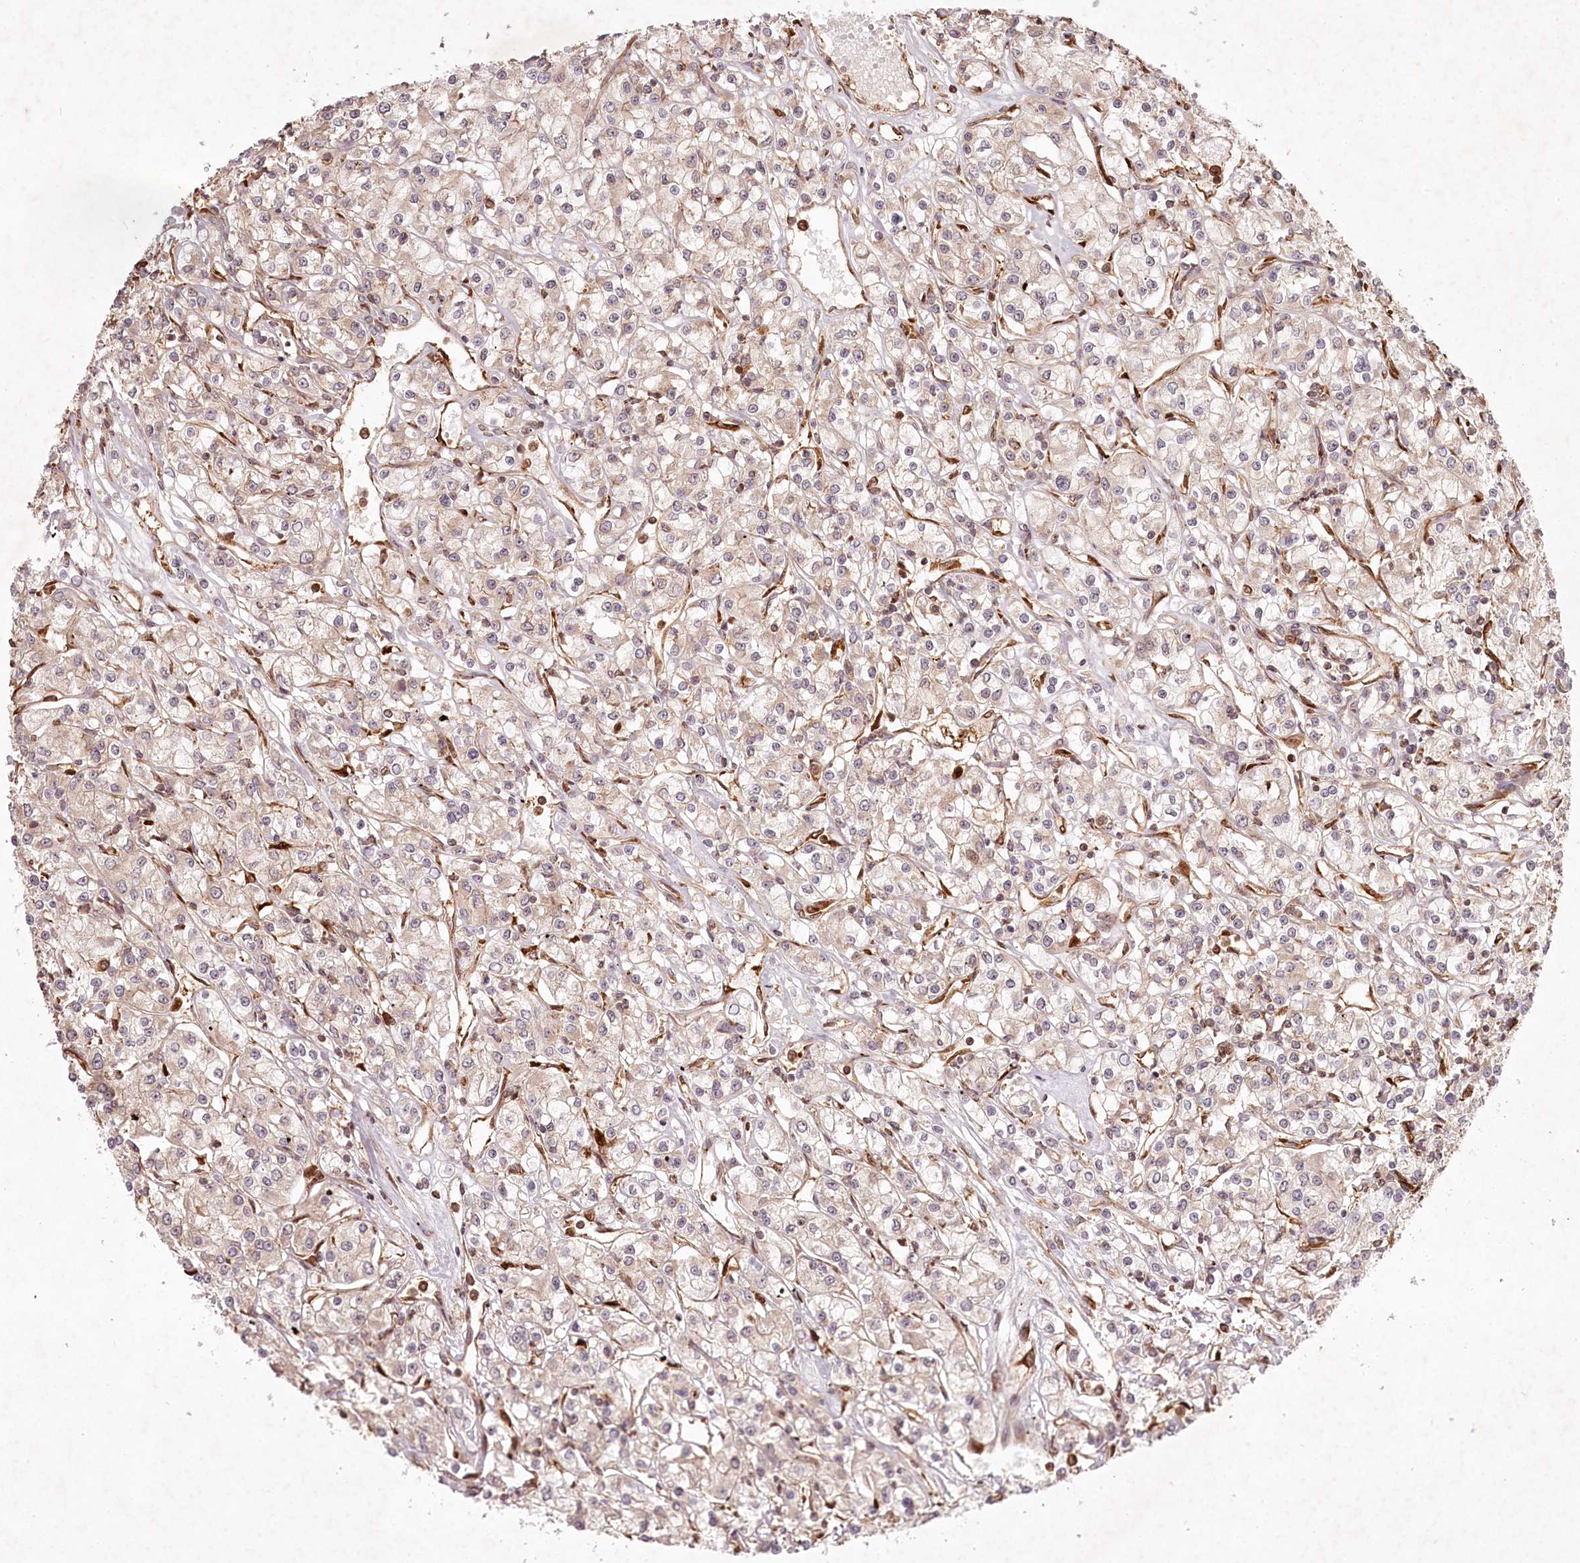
{"staining": {"intensity": "negative", "quantity": "none", "location": "none"}, "tissue": "renal cancer", "cell_type": "Tumor cells", "image_type": "cancer", "snomed": [{"axis": "morphology", "description": "Adenocarcinoma, NOS"}, {"axis": "topography", "description": "Kidney"}], "caption": "Renal cancer (adenocarcinoma) stained for a protein using IHC reveals no staining tumor cells.", "gene": "TMIE", "patient": {"sex": "female", "age": 59}}